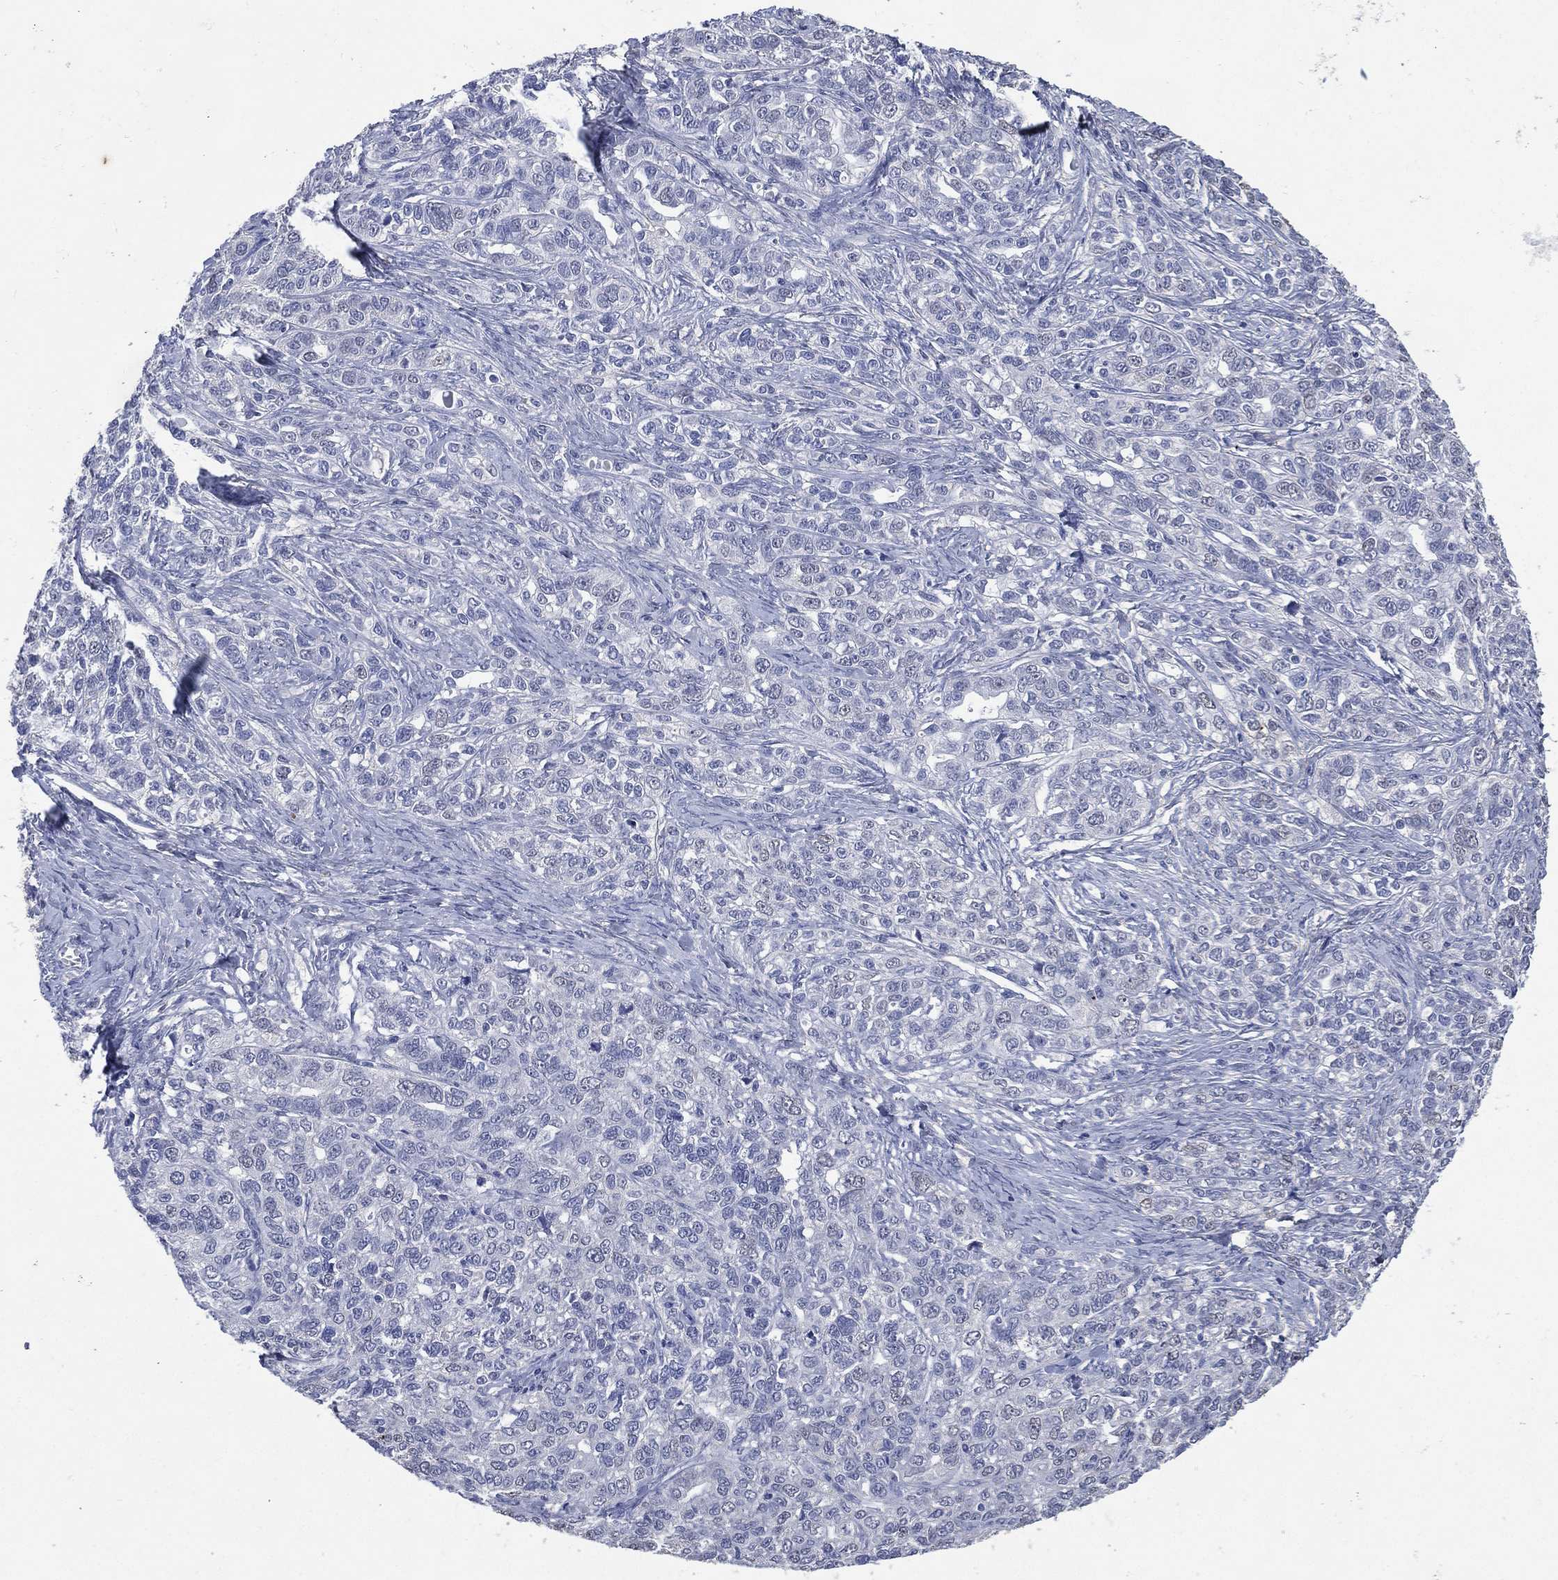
{"staining": {"intensity": "negative", "quantity": "none", "location": "none"}, "tissue": "ovarian cancer", "cell_type": "Tumor cells", "image_type": "cancer", "snomed": [{"axis": "morphology", "description": "Cystadenocarcinoma, serous, NOS"}, {"axis": "topography", "description": "Ovary"}], "caption": "Immunohistochemistry (IHC) of ovarian cancer (serous cystadenocarcinoma) reveals no staining in tumor cells. Nuclei are stained in blue.", "gene": "FSCN2", "patient": {"sex": "female", "age": 71}}